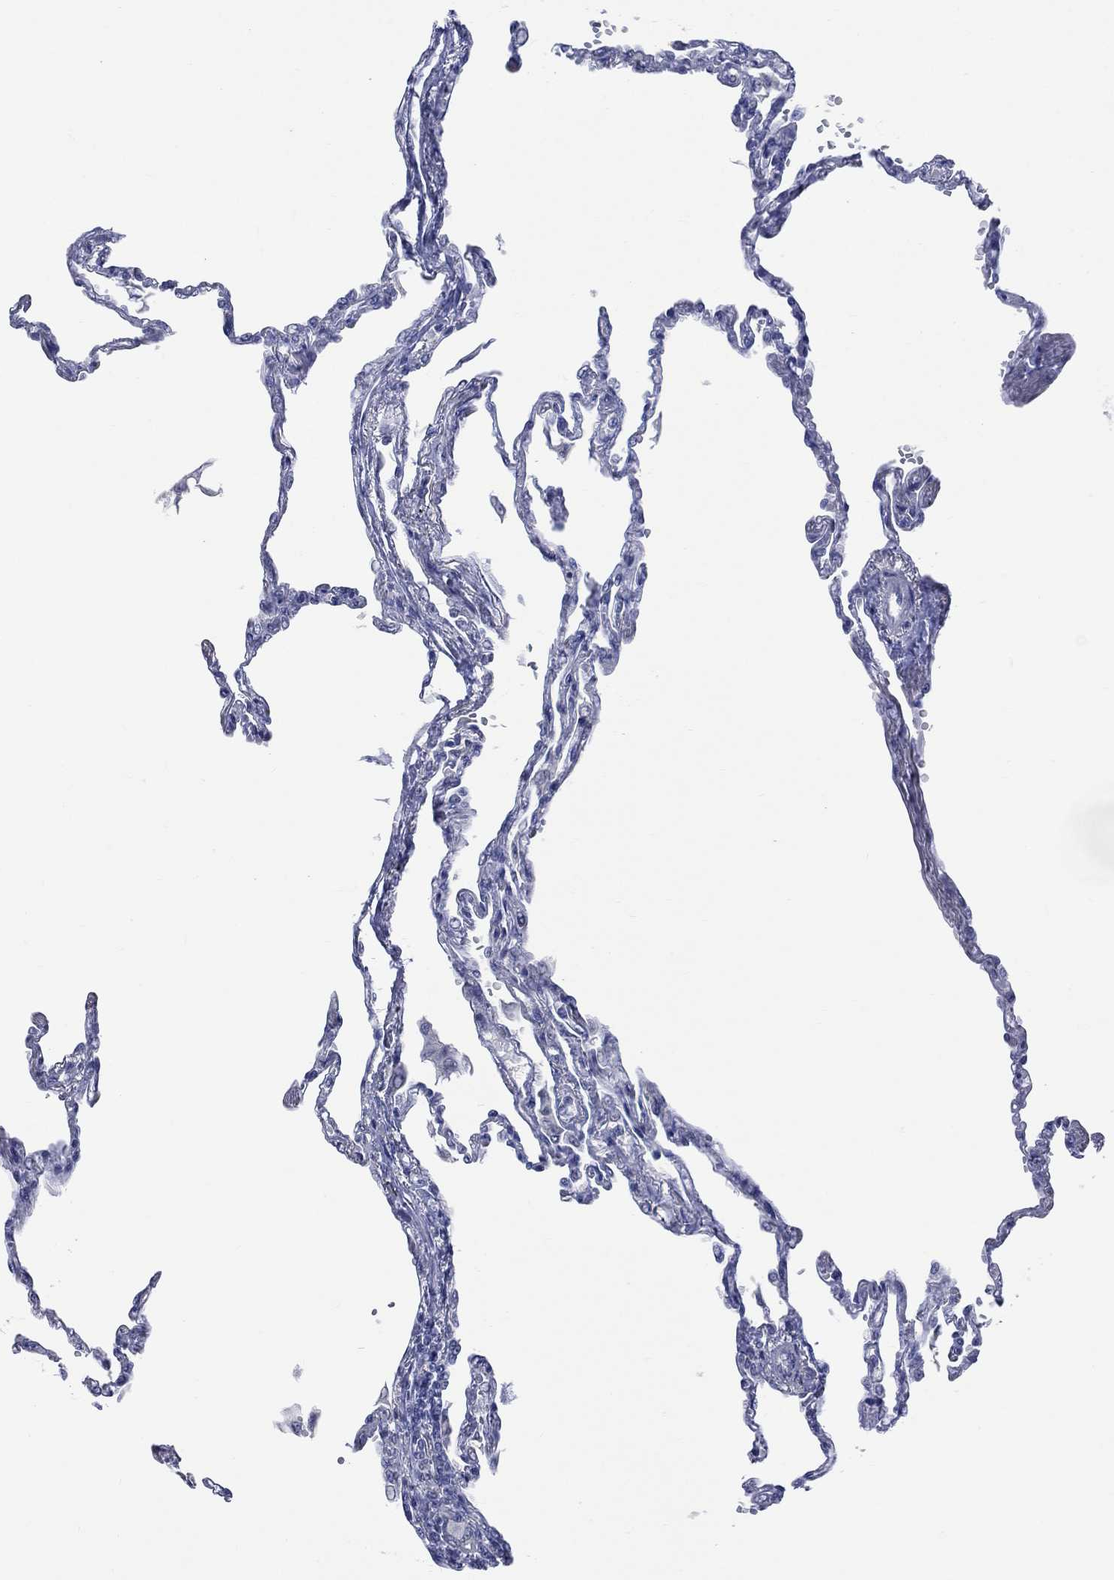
{"staining": {"intensity": "negative", "quantity": "none", "location": "none"}, "tissue": "lung", "cell_type": "Alveolar cells", "image_type": "normal", "snomed": [{"axis": "morphology", "description": "Normal tissue, NOS"}, {"axis": "topography", "description": "Lung"}], "caption": "Immunohistochemistry (IHC) of normal lung reveals no positivity in alveolar cells.", "gene": "AKAP3", "patient": {"sex": "male", "age": 78}}